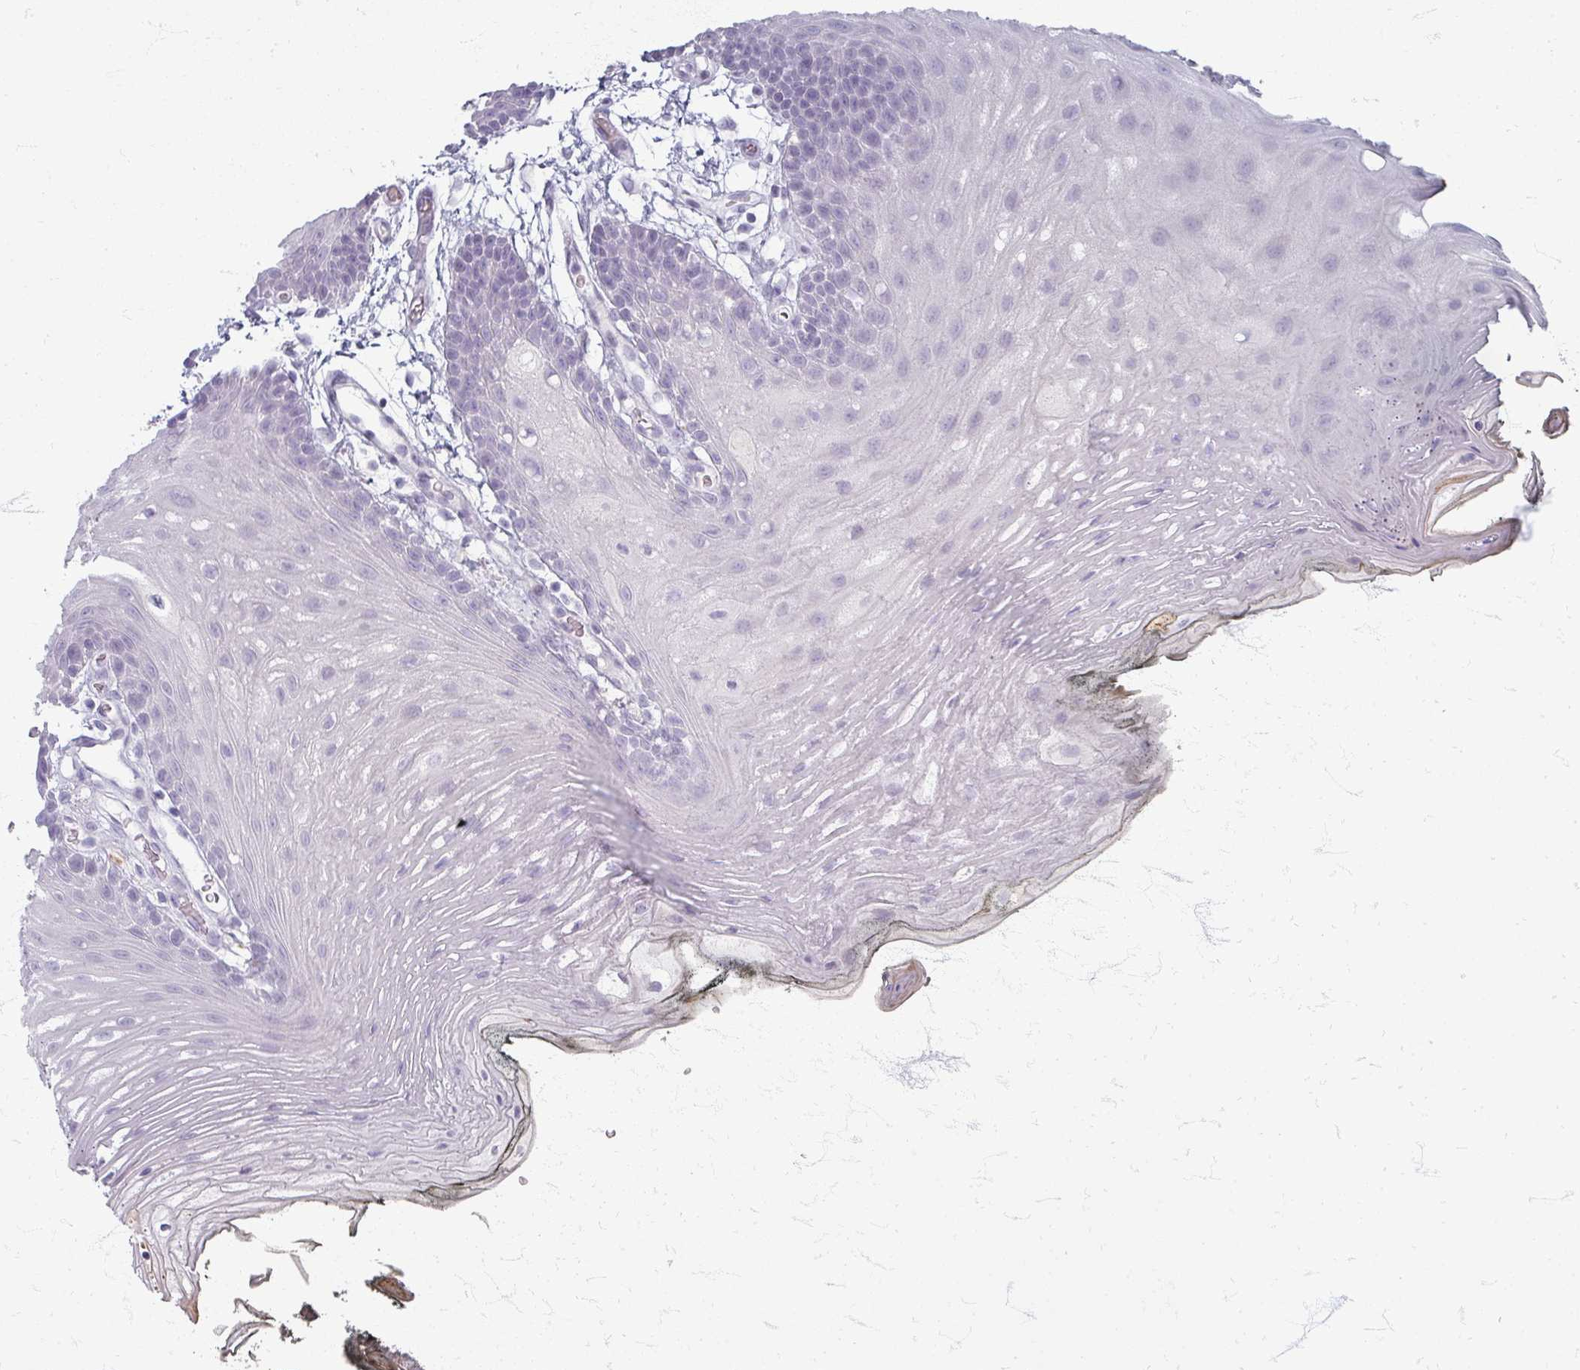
{"staining": {"intensity": "negative", "quantity": "none", "location": "none"}, "tissue": "oral mucosa", "cell_type": "Squamous epithelial cells", "image_type": "normal", "snomed": [{"axis": "morphology", "description": "Normal tissue, NOS"}, {"axis": "topography", "description": "Oral tissue"}, {"axis": "topography", "description": "Tounge, NOS"}], "caption": "High magnification brightfield microscopy of benign oral mucosa stained with DAB (3,3'-diaminobenzidine) (brown) and counterstained with hematoxylin (blue): squamous epithelial cells show no significant expression. (DAB (3,3'-diaminobenzidine) immunohistochemistry visualized using brightfield microscopy, high magnification).", "gene": "ZNF878", "patient": {"sex": "female", "age": 81}}